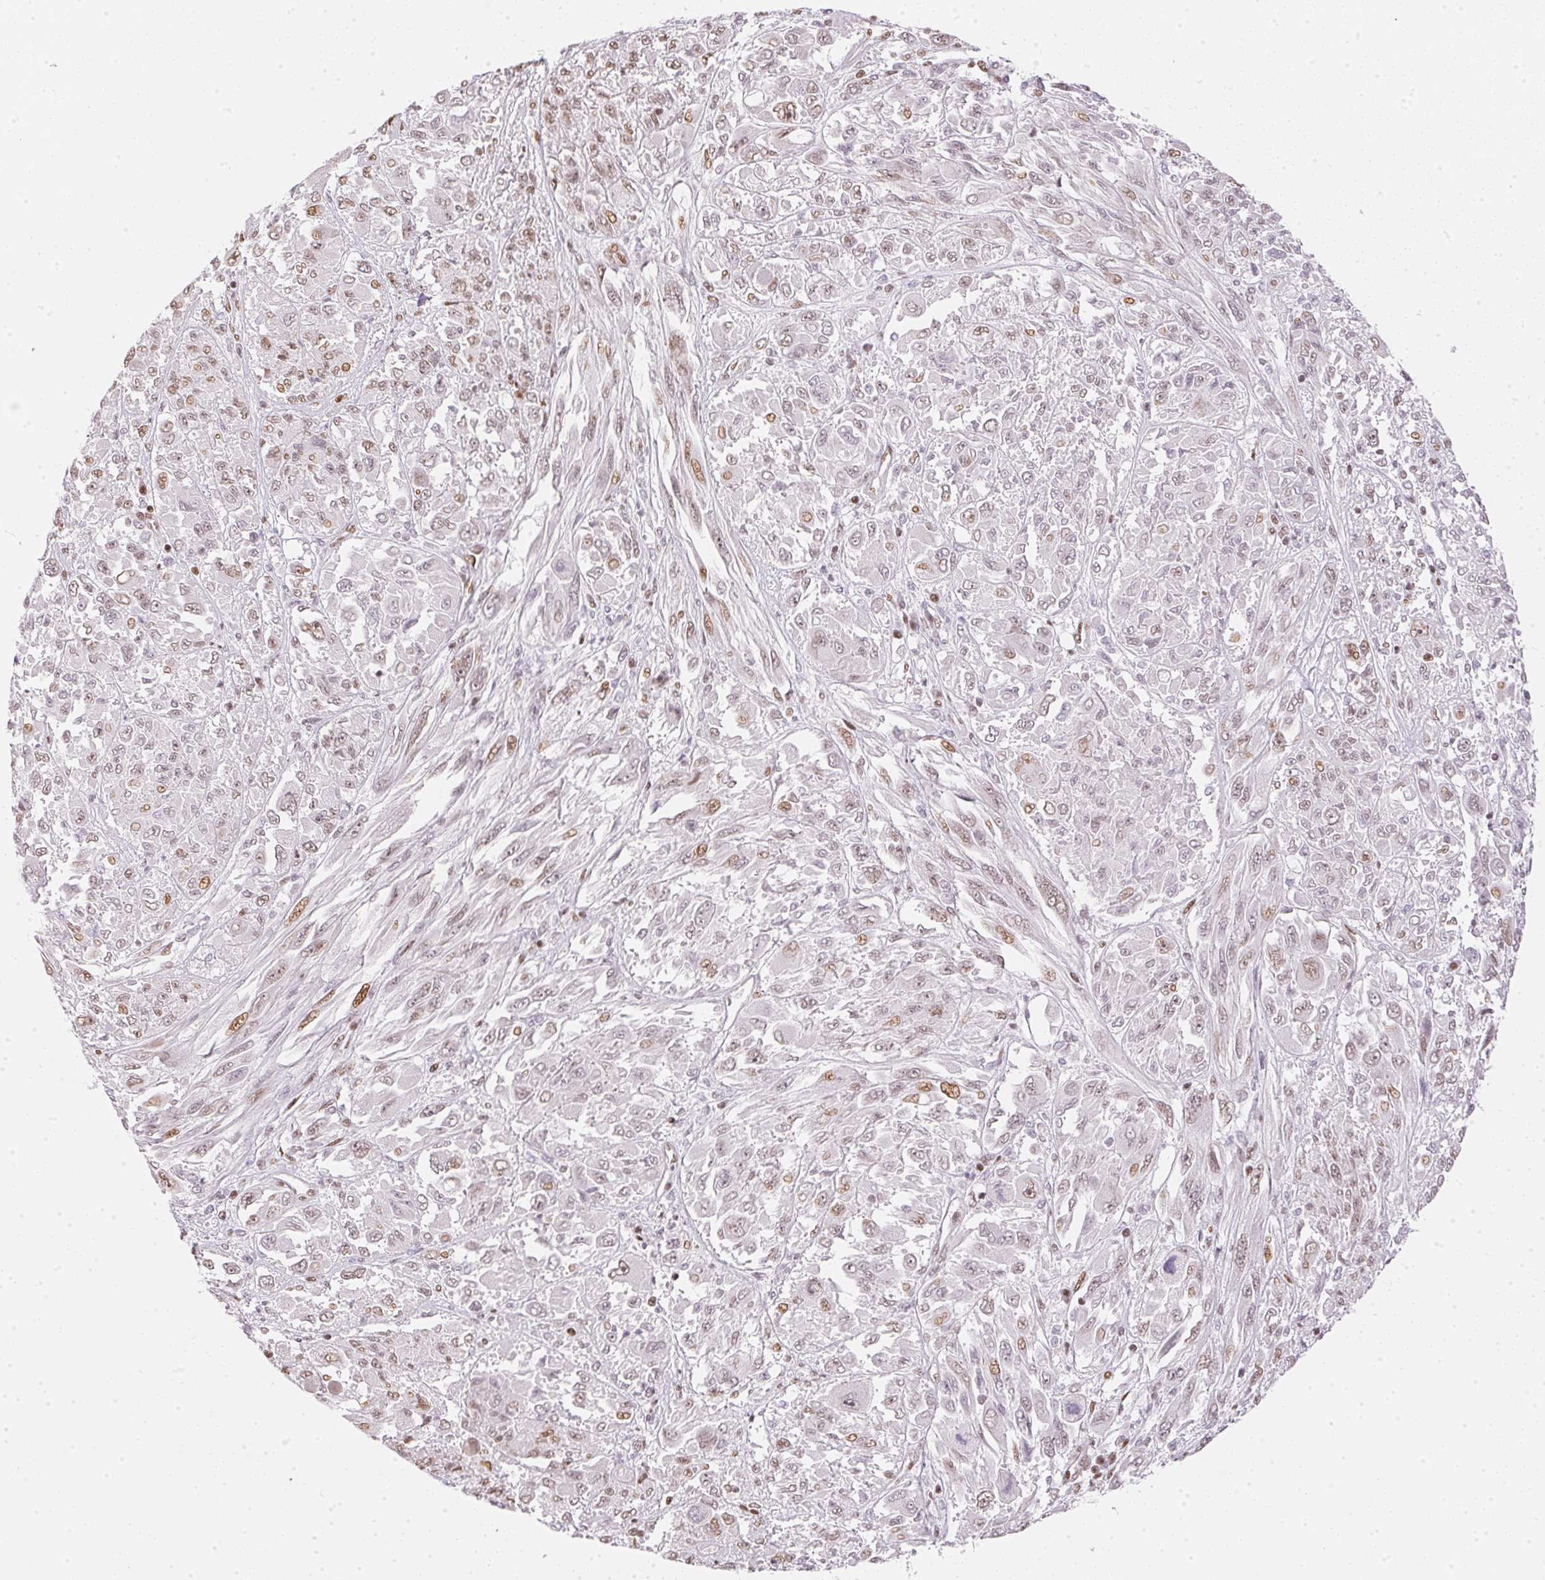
{"staining": {"intensity": "weak", "quantity": "<25%", "location": "nuclear"}, "tissue": "melanoma", "cell_type": "Tumor cells", "image_type": "cancer", "snomed": [{"axis": "morphology", "description": "Malignant melanoma, NOS"}, {"axis": "topography", "description": "Skin"}], "caption": "Immunohistochemical staining of melanoma displays no significant positivity in tumor cells.", "gene": "KAT6A", "patient": {"sex": "female", "age": 91}}